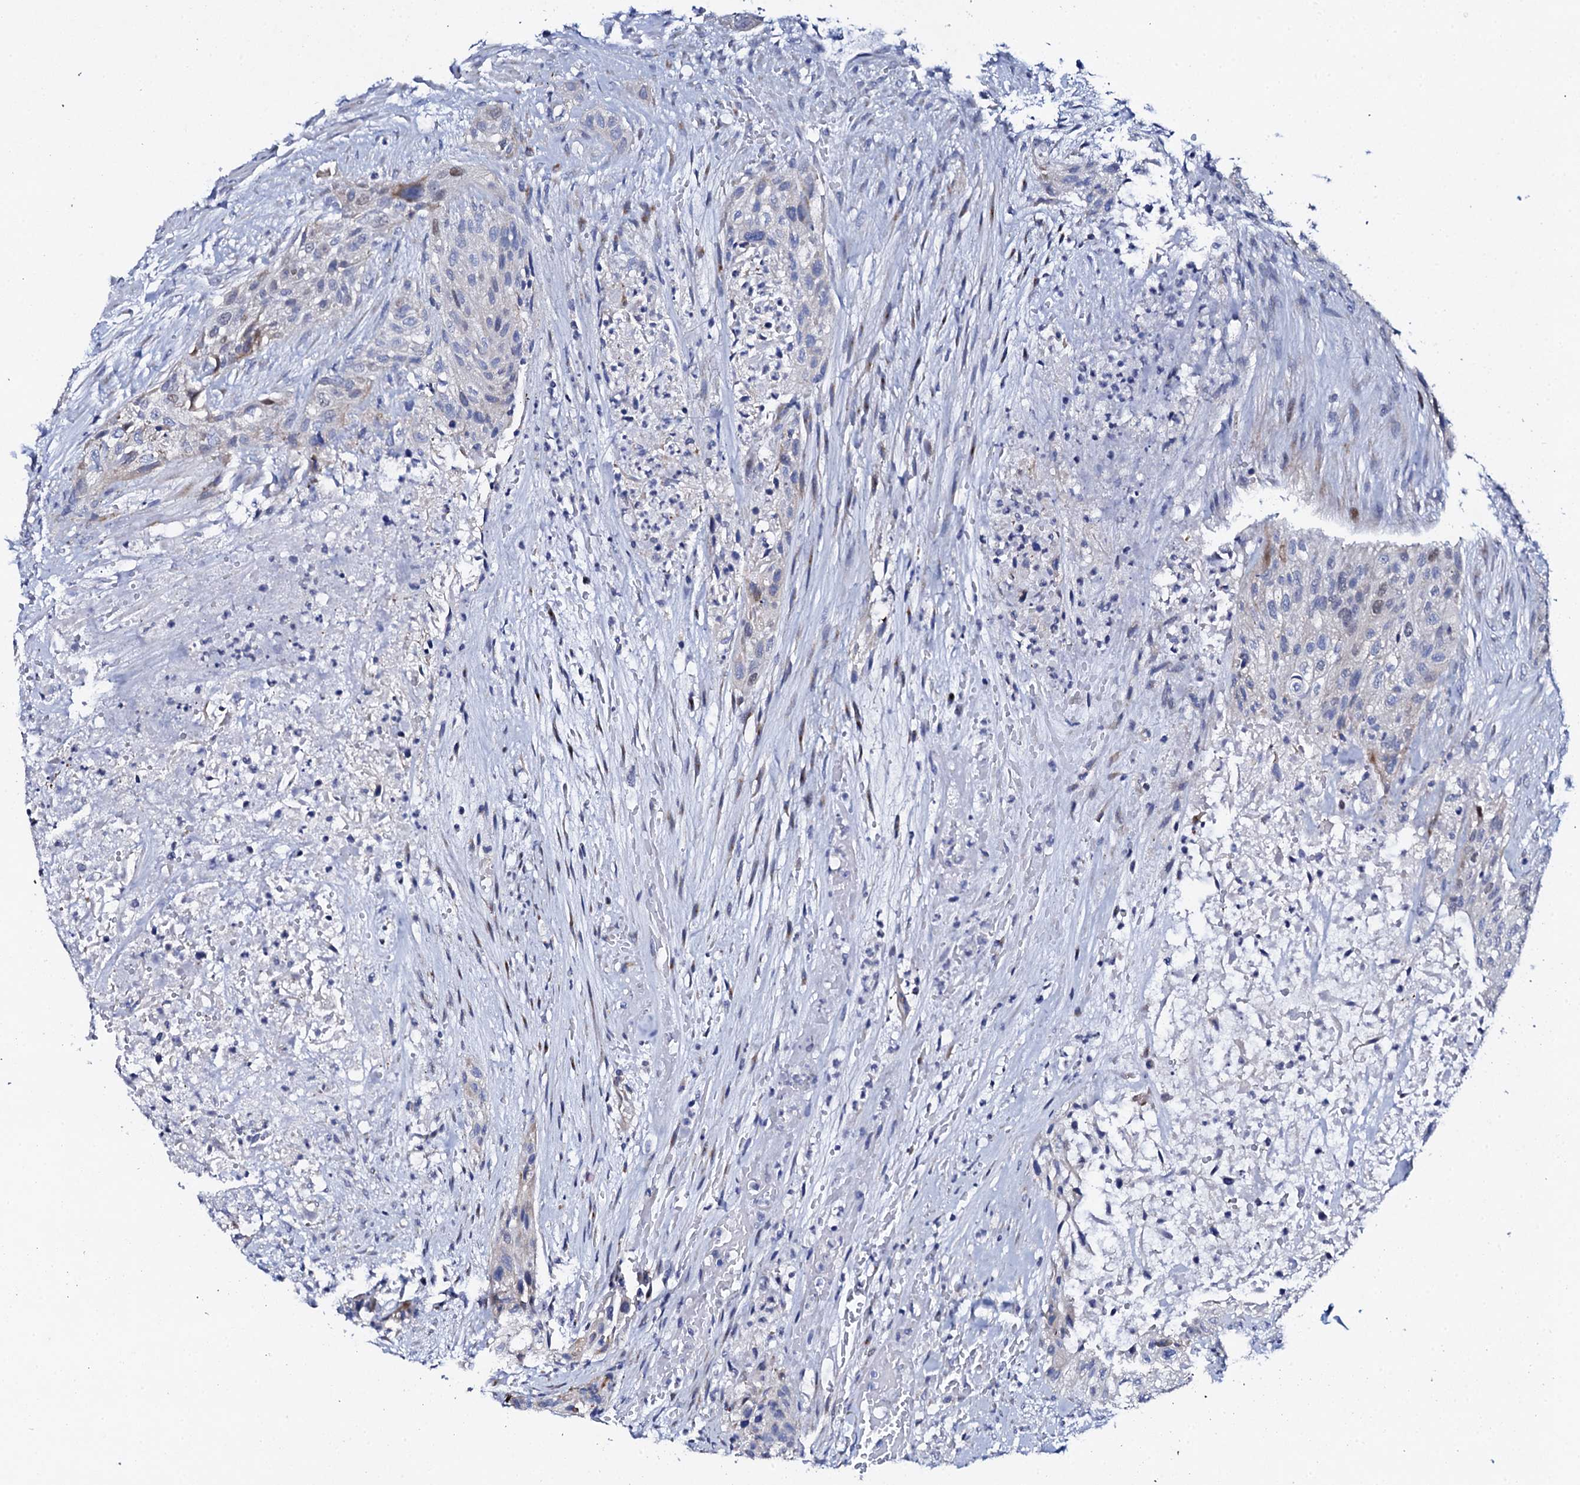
{"staining": {"intensity": "weak", "quantity": "<25%", "location": "cytoplasmic/membranous,nuclear"}, "tissue": "urothelial cancer", "cell_type": "Tumor cells", "image_type": "cancer", "snomed": [{"axis": "morphology", "description": "Urothelial carcinoma, High grade"}, {"axis": "topography", "description": "Urinary bladder"}], "caption": "Immunohistochemistry of human urothelial carcinoma (high-grade) exhibits no staining in tumor cells. (DAB (3,3'-diaminobenzidine) immunohistochemistry (IHC), high magnification).", "gene": "NUDT13", "patient": {"sex": "male", "age": 35}}